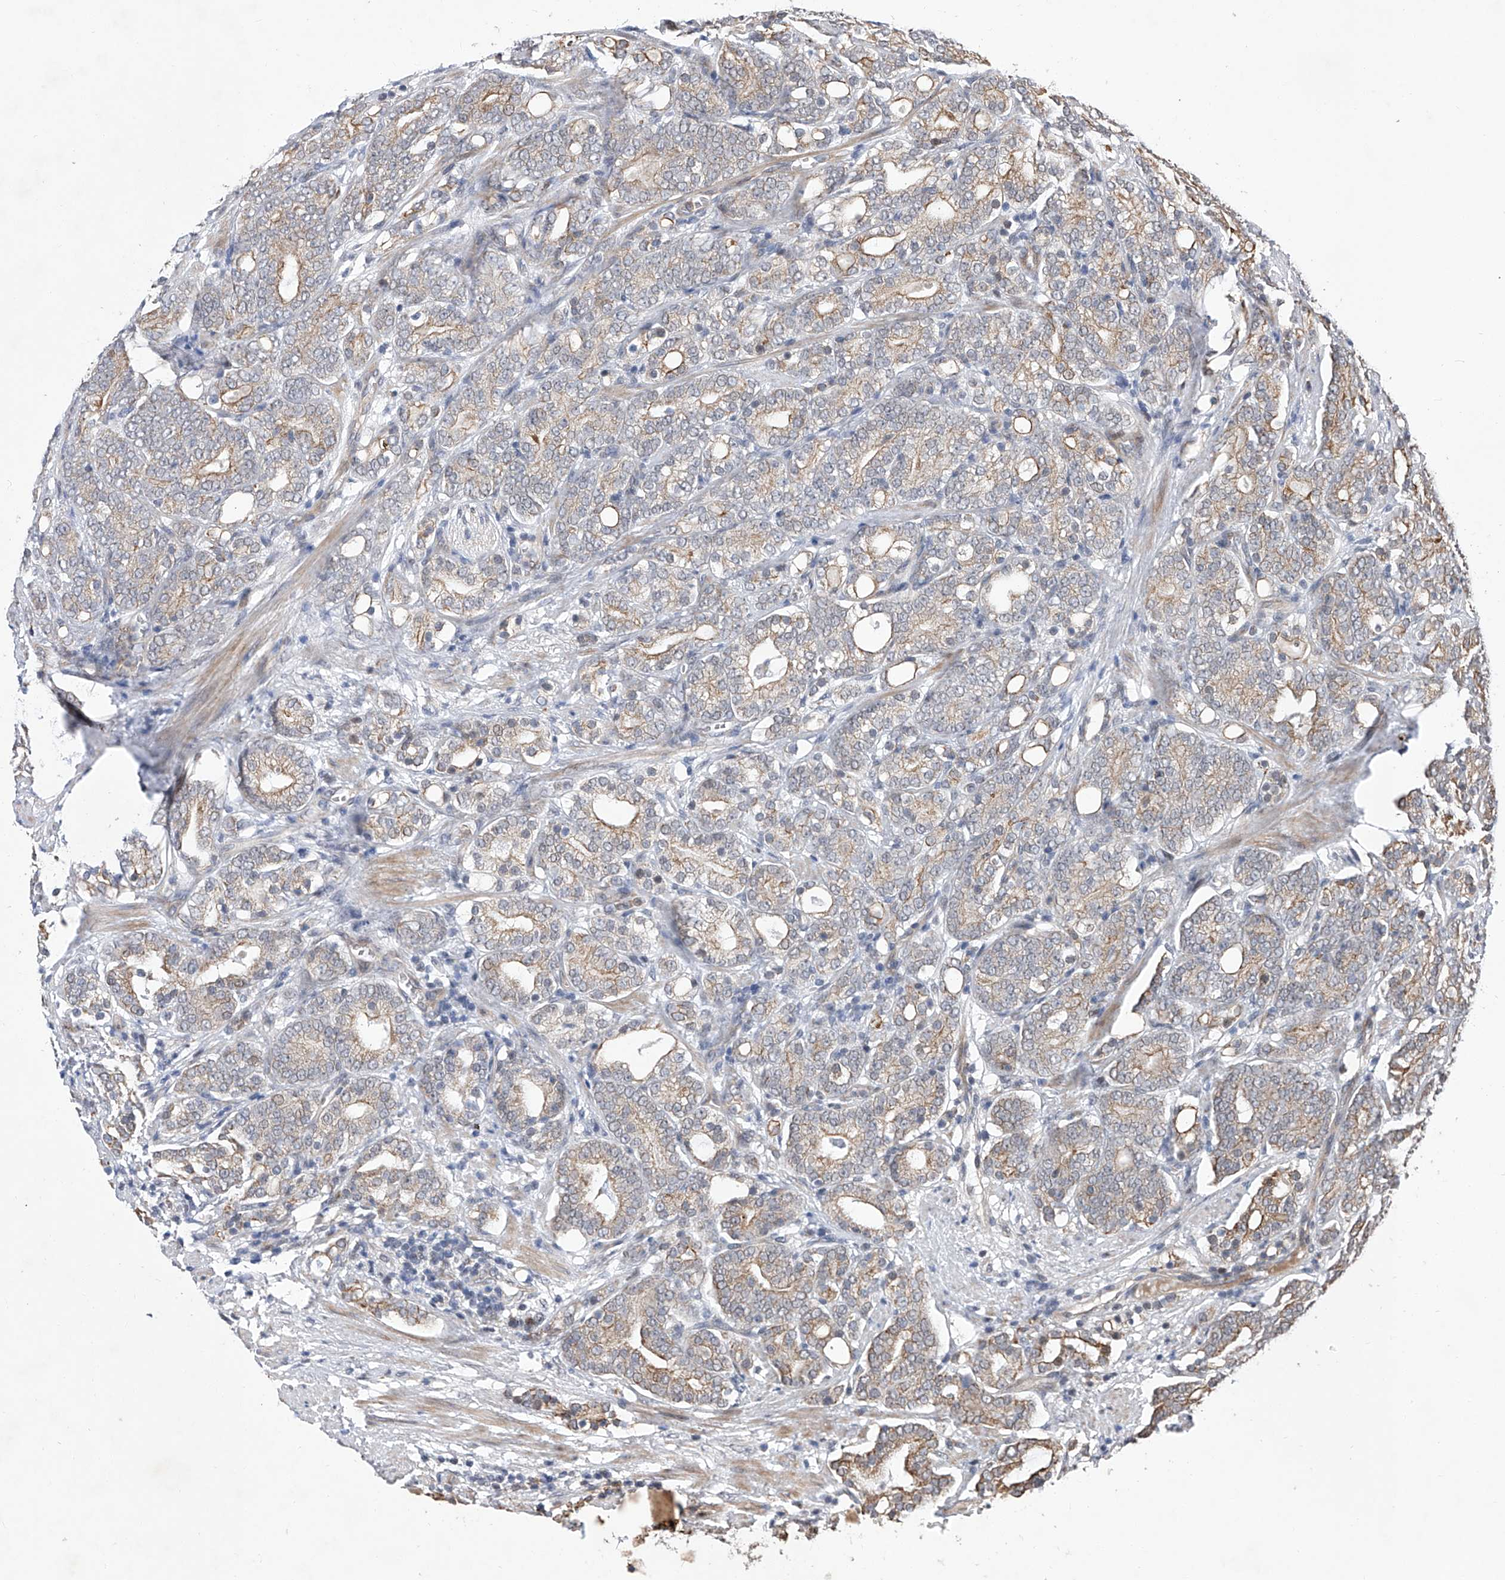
{"staining": {"intensity": "weak", "quantity": "<25%", "location": "cytoplasmic/membranous"}, "tissue": "prostate cancer", "cell_type": "Tumor cells", "image_type": "cancer", "snomed": [{"axis": "morphology", "description": "Adenocarcinoma, High grade"}, {"axis": "topography", "description": "Prostate"}], "caption": "The IHC histopathology image has no significant positivity in tumor cells of prostate cancer (high-grade adenocarcinoma) tissue.", "gene": "FARP2", "patient": {"sex": "male", "age": 57}}